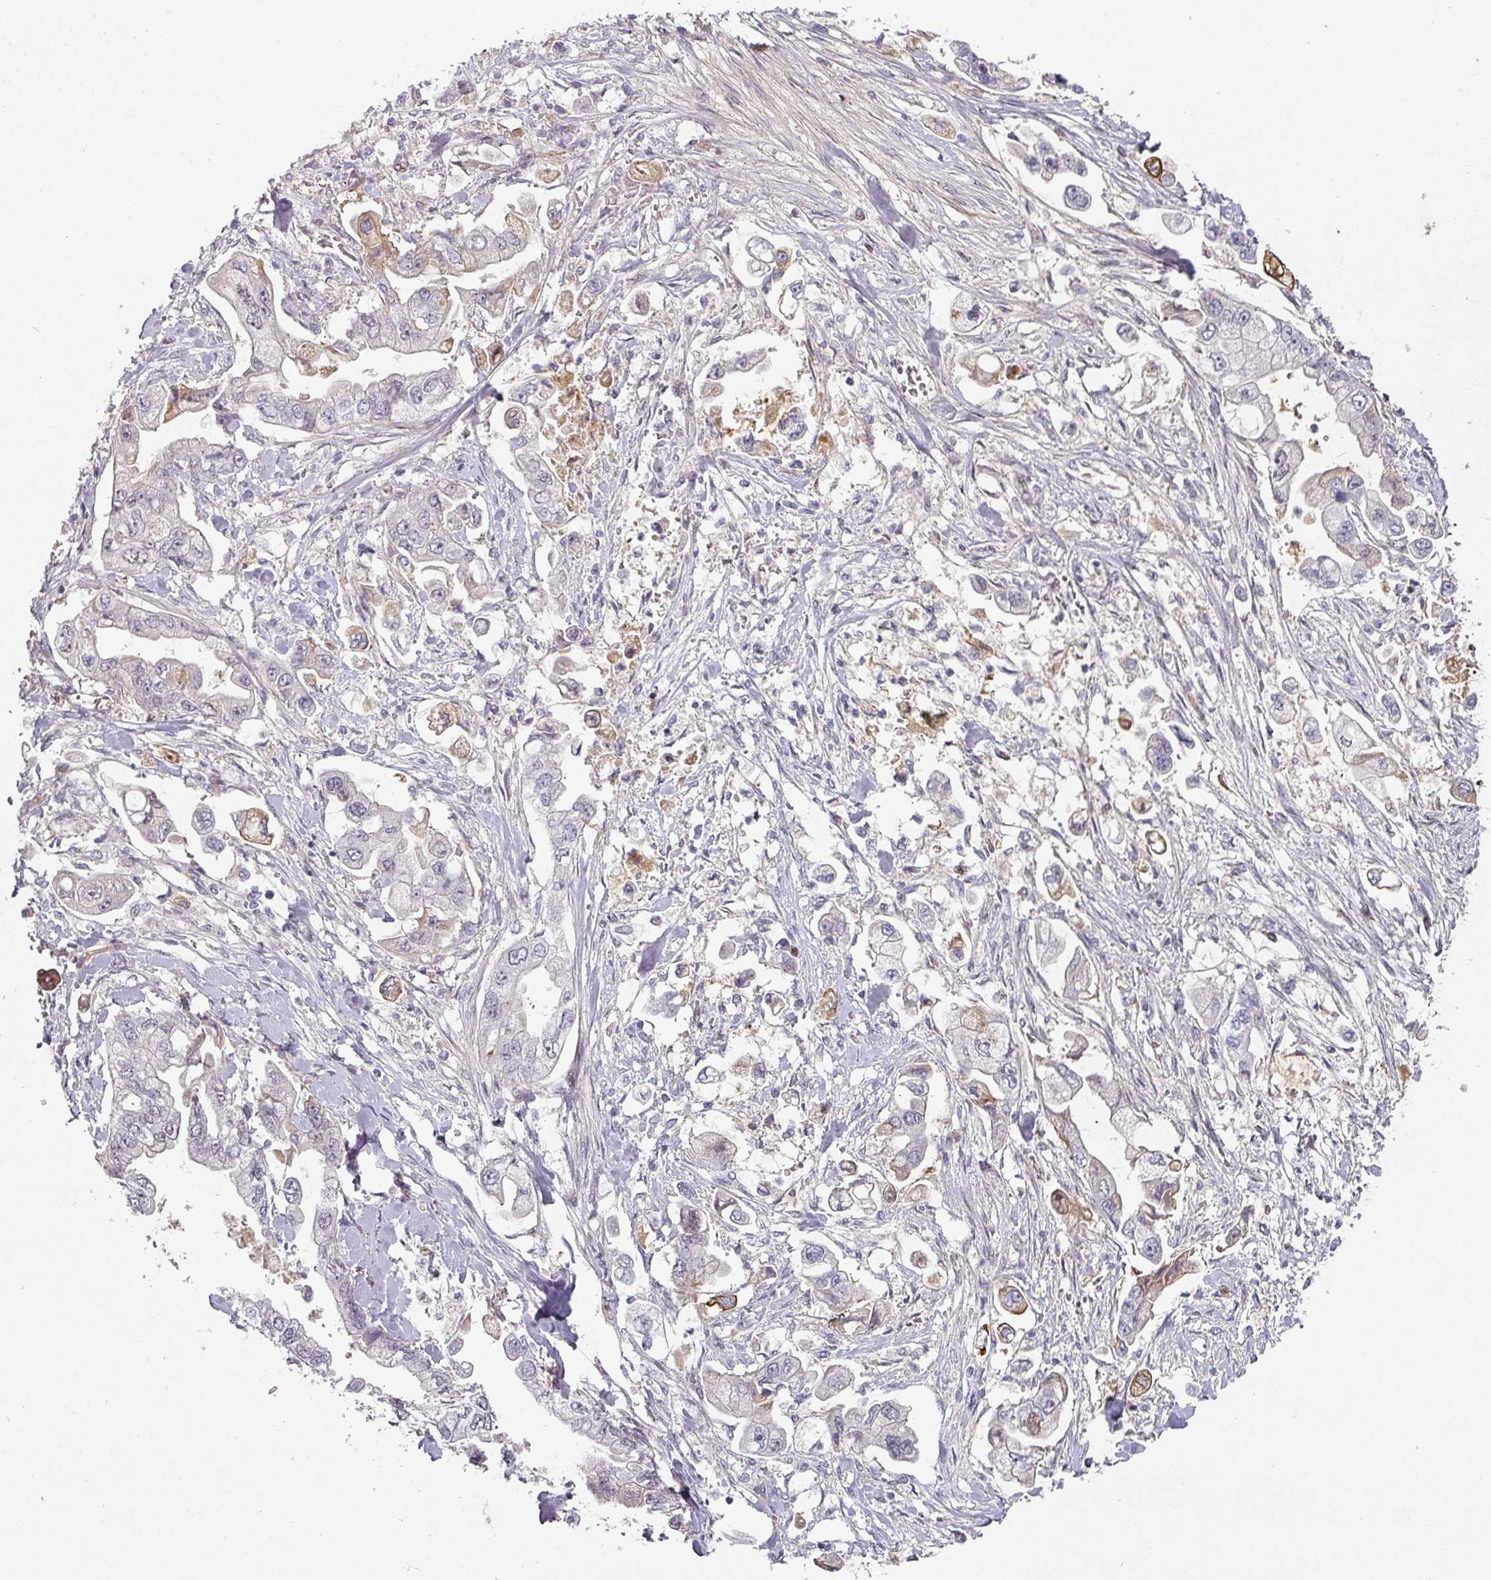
{"staining": {"intensity": "weak", "quantity": "<25%", "location": "cytoplasmic/membranous"}, "tissue": "stomach cancer", "cell_type": "Tumor cells", "image_type": "cancer", "snomed": [{"axis": "morphology", "description": "Adenocarcinoma, NOS"}, {"axis": "topography", "description": "Stomach"}], "caption": "Immunohistochemistry (IHC) of human stomach cancer (adenocarcinoma) exhibits no positivity in tumor cells.", "gene": "CEP78", "patient": {"sex": "male", "age": 62}}